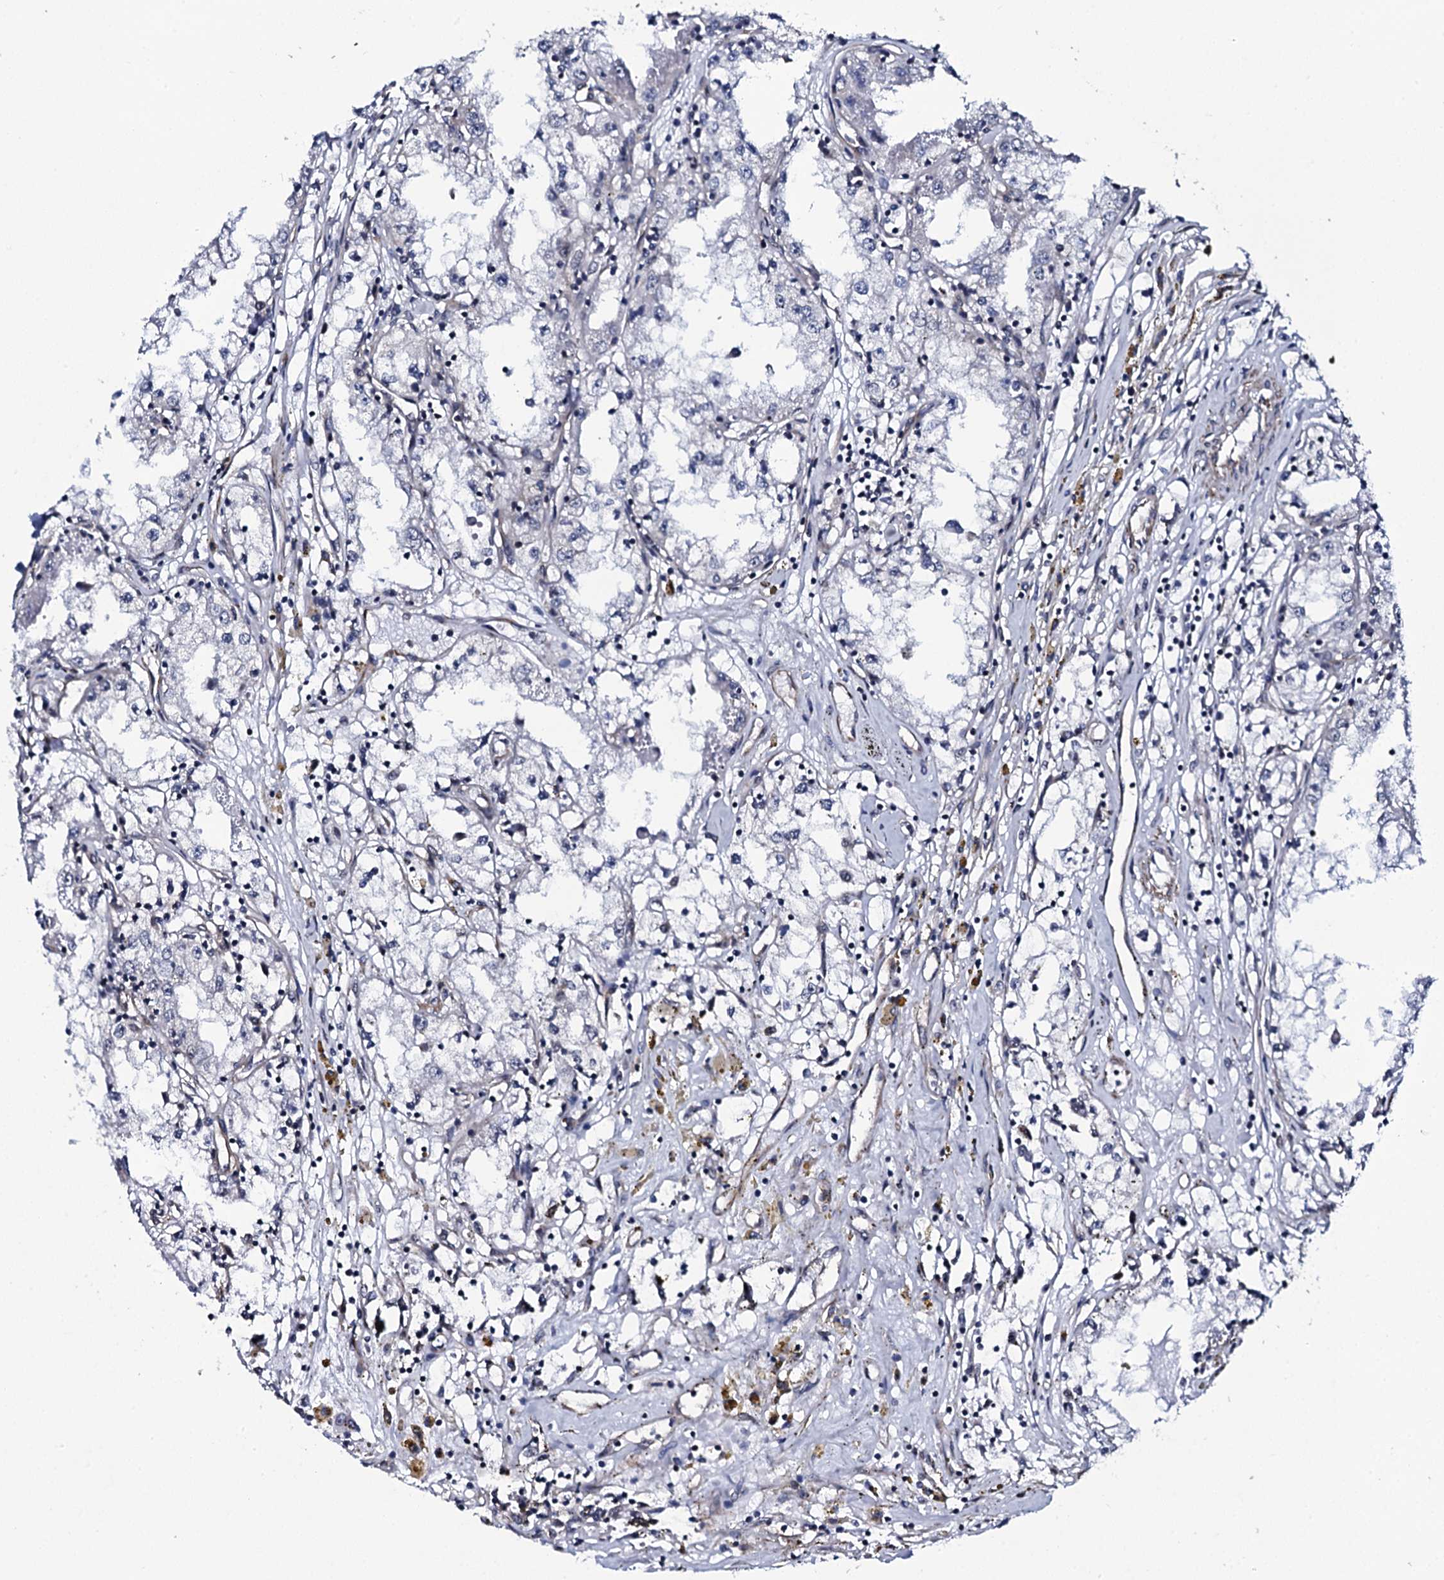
{"staining": {"intensity": "negative", "quantity": "none", "location": "none"}, "tissue": "renal cancer", "cell_type": "Tumor cells", "image_type": "cancer", "snomed": [{"axis": "morphology", "description": "Adenocarcinoma, NOS"}, {"axis": "topography", "description": "Kidney"}], "caption": "Renal cancer (adenocarcinoma) was stained to show a protein in brown. There is no significant positivity in tumor cells. (DAB (3,3'-diaminobenzidine) immunohistochemistry (IHC) visualized using brightfield microscopy, high magnification).", "gene": "CWC15", "patient": {"sex": "male", "age": 56}}